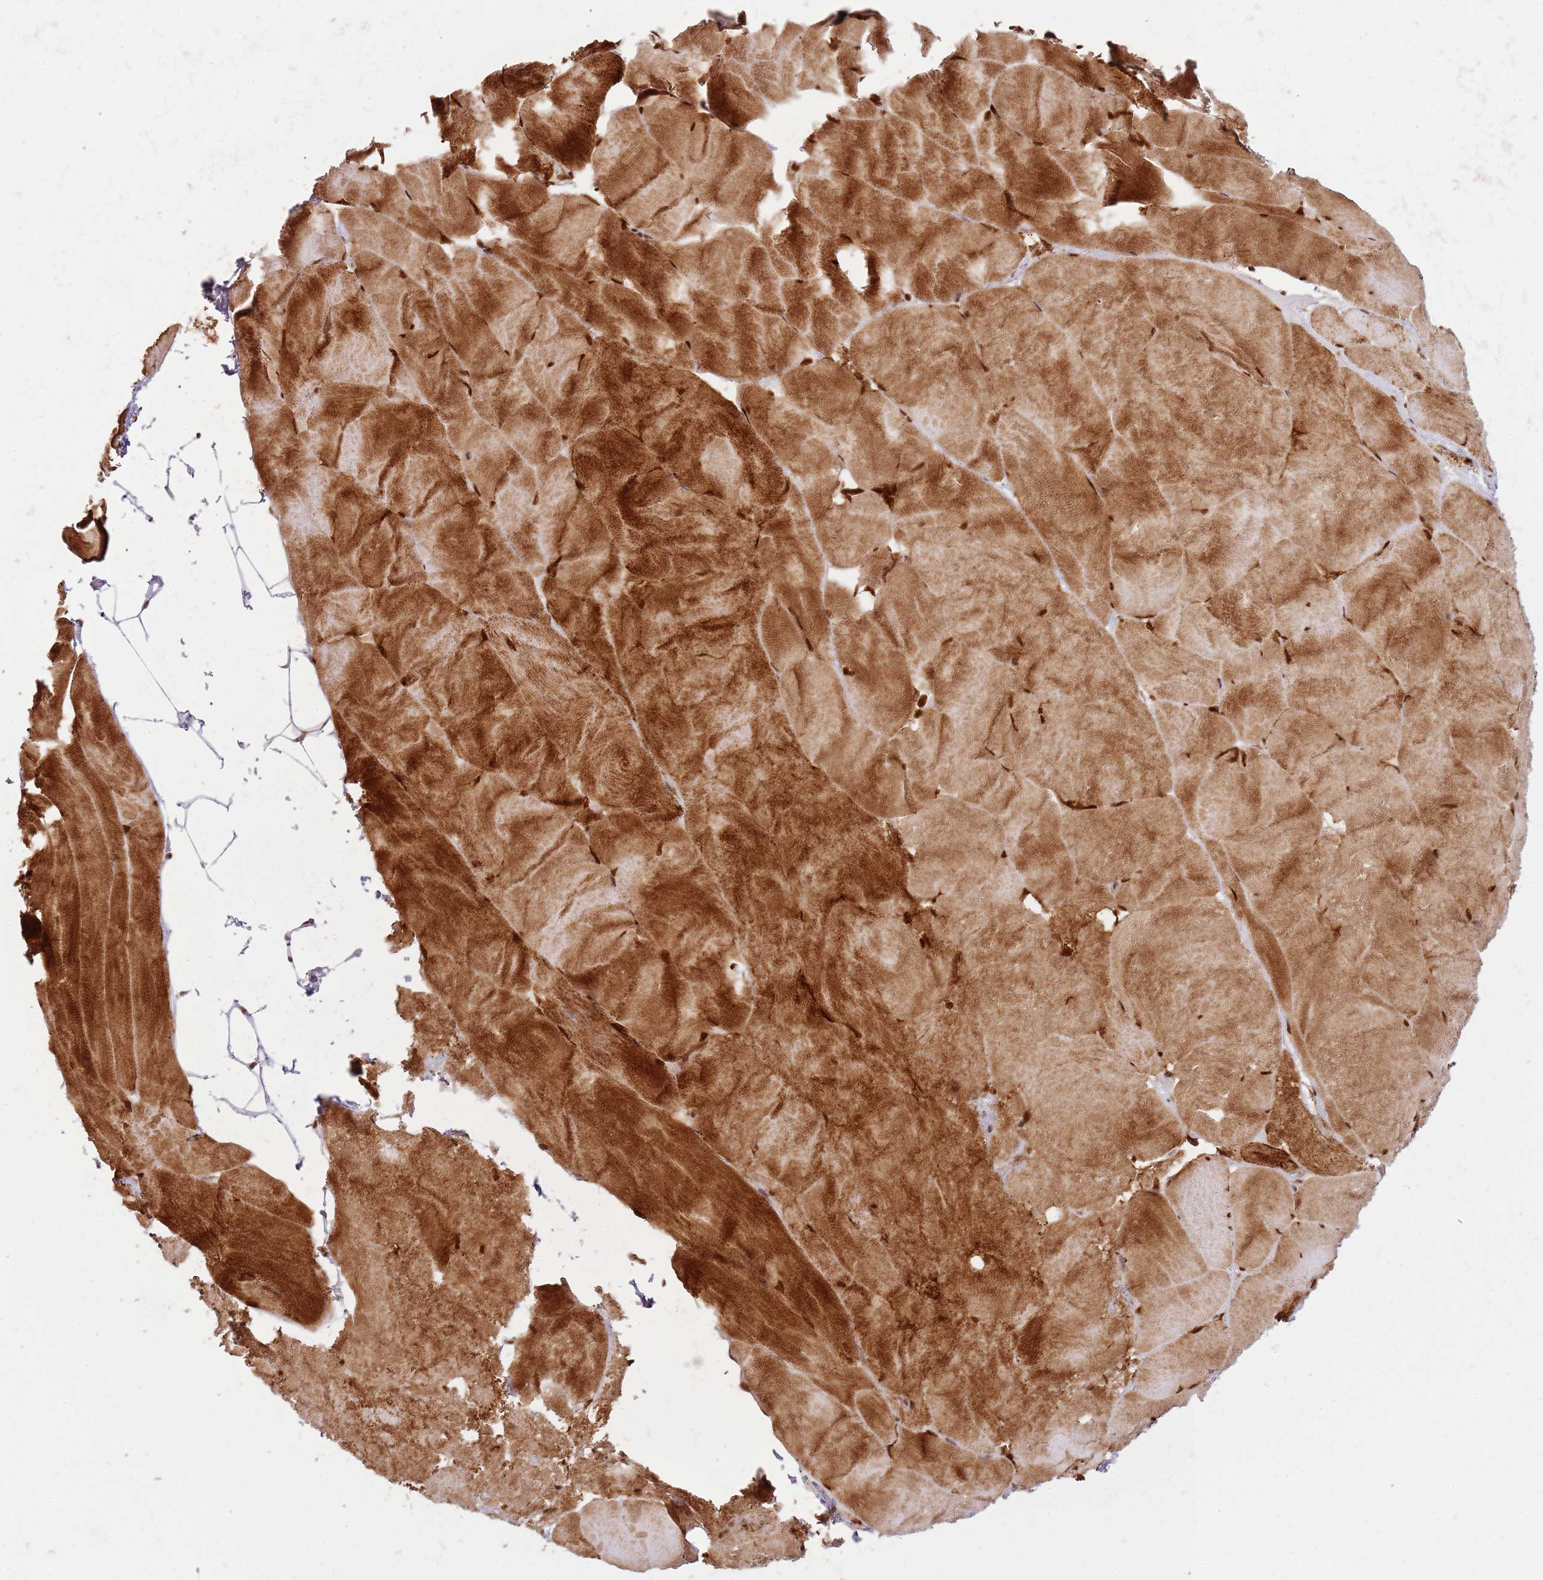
{"staining": {"intensity": "moderate", "quantity": ">75%", "location": "cytoplasmic/membranous,nuclear"}, "tissue": "skeletal muscle", "cell_type": "Myocytes", "image_type": "normal", "snomed": [{"axis": "morphology", "description": "Normal tissue, NOS"}, {"axis": "topography", "description": "Skeletal muscle"}], "caption": "This histopathology image shows immunohistochemistry staining of unremarkable skeletal muscle, with medium moderate cytoplasmic/membranous,nuclear expression in about >75% of myocytes.", "gene": "PHC2", "patient": {"sex": "female", "age": 64}}